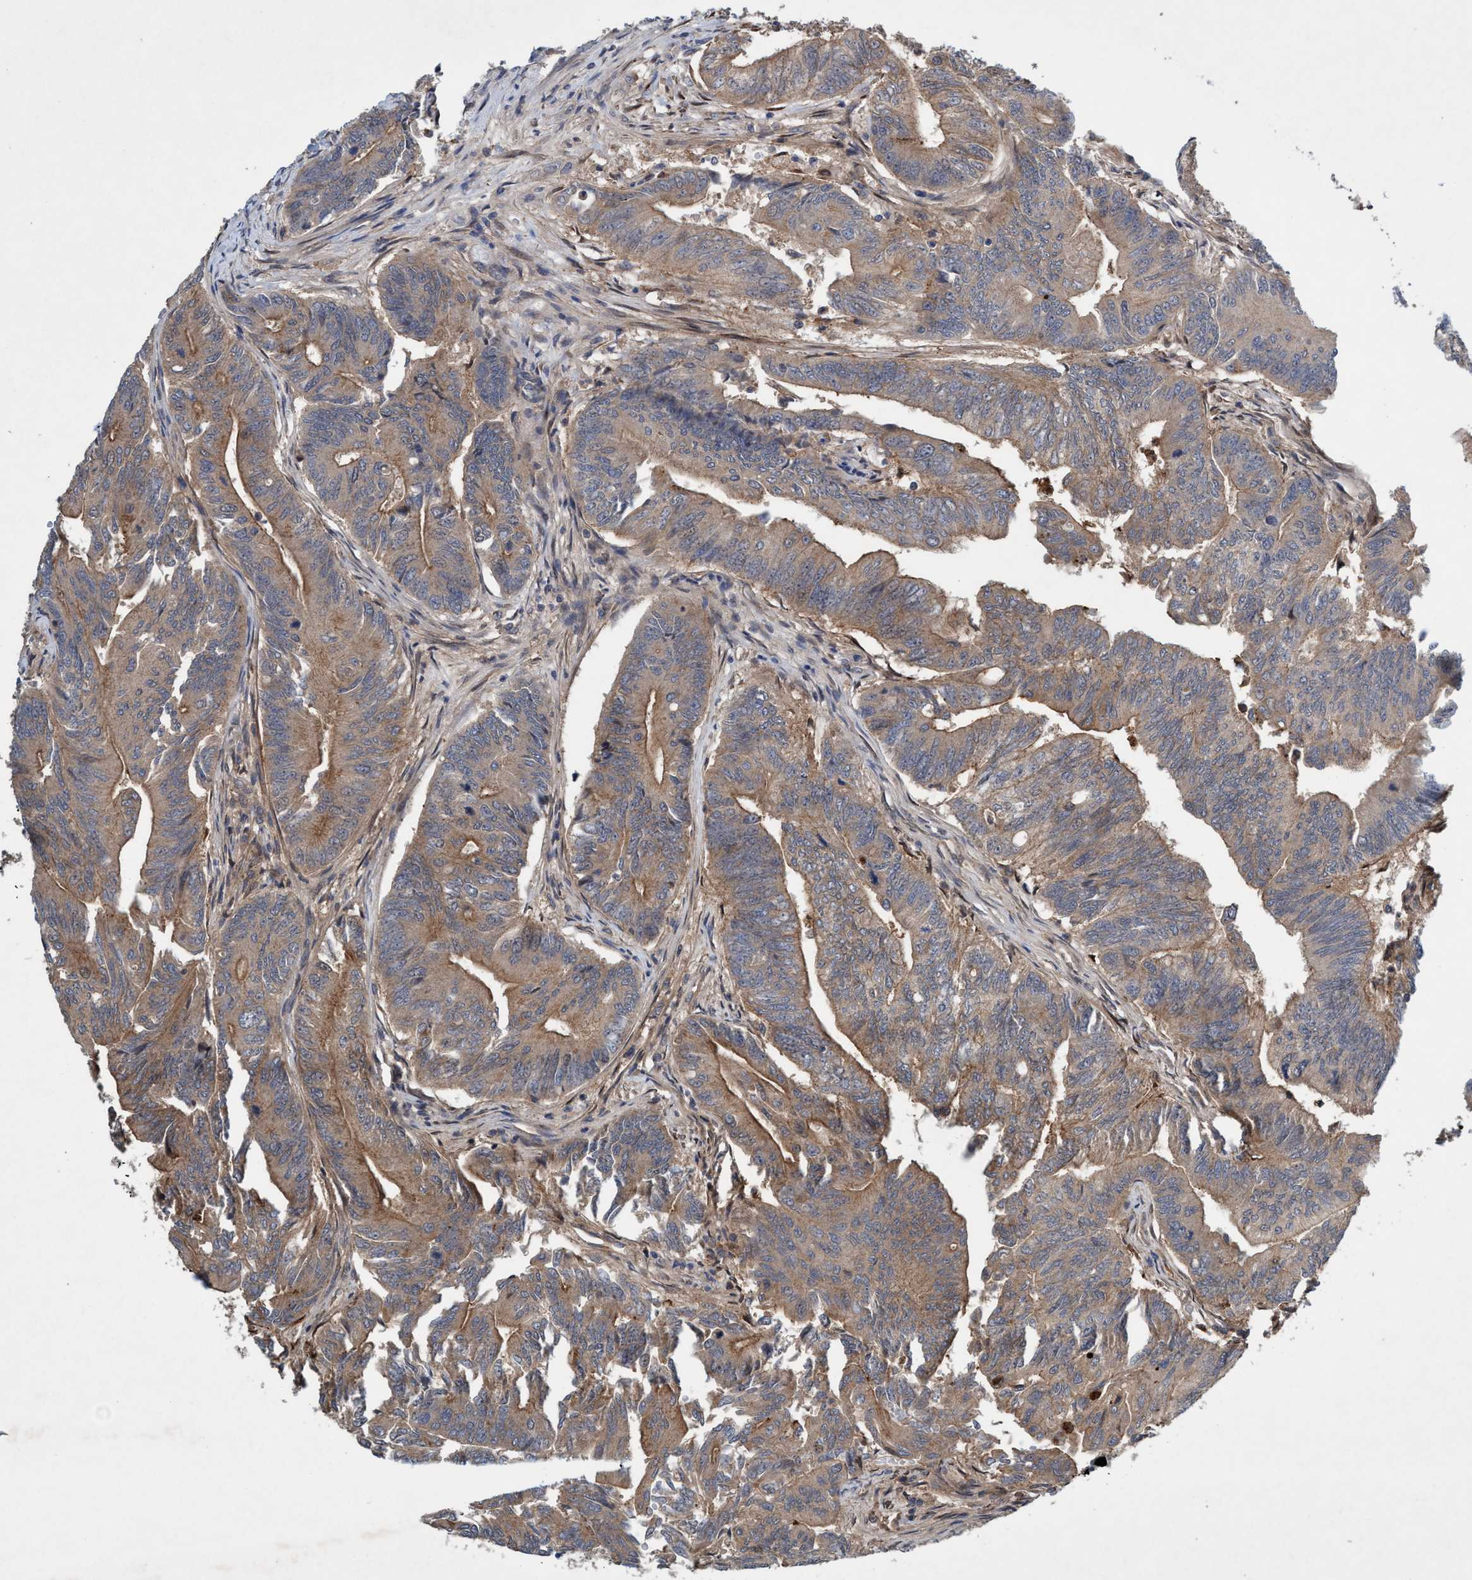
{"staining": {"intensity": "moderate", "quantity": ">75%", "location": "cytoplasmic/membranous"}, "tissue": "colorectal cancer", "cell_type": "Tumor cells", "image_type": "cancer", "snomed": [{"axis": "morphology", "description": "Adenoma, NOS"}, {"axis": "morphology", "description": "Adenocarcinoma, NOS"}, {"axis": "topography", "description": "Colon"}], "caption": "This is a micrograph of IHC staining of adenoma (colorectal), which shows moderate expression in the cytoplasmic/membranous of tumor cells.", "gene": "TRIM65", "patient": {"sex": "male", "age": 79}}